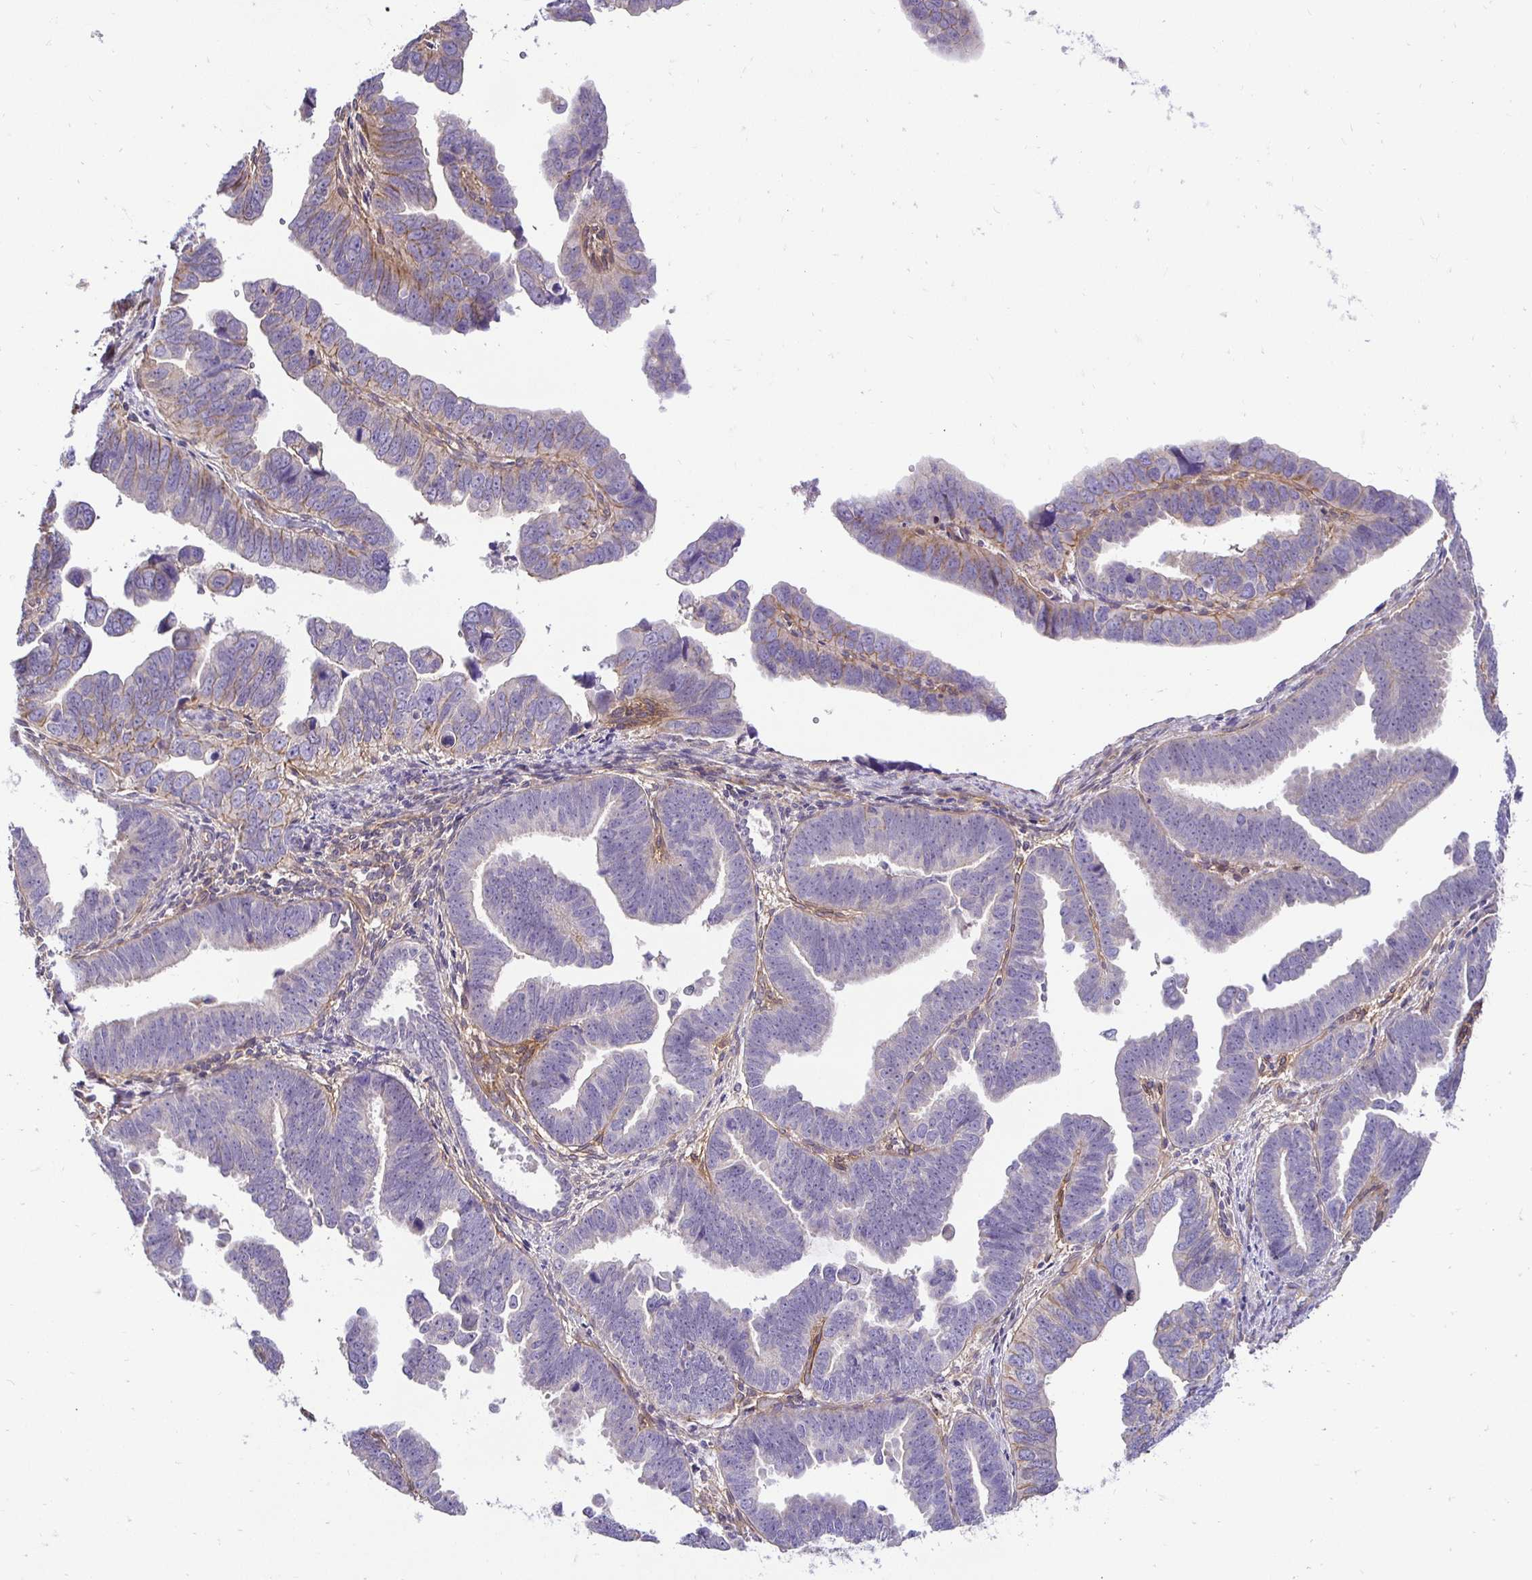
{"staining": {"intensity": "negative", "quantity": "none", "location": "none"}, "tissue": "endometrial cancer", "cell_type": "Tumor cells", "image_type": "cancer", "snomed": [{"axis": "morphology", "description": "Adenocarcinoma, NOS"}, {"axis": "topography", "description": "Endometrium"}], "caption": "Immunohistochemical staining of human endometrial cancer (adenocarcinoma) demonstrates no significant positivity in tumor cells.", "gene": "SLC9A1", "patient": {"sex": "female", "age": 75}}